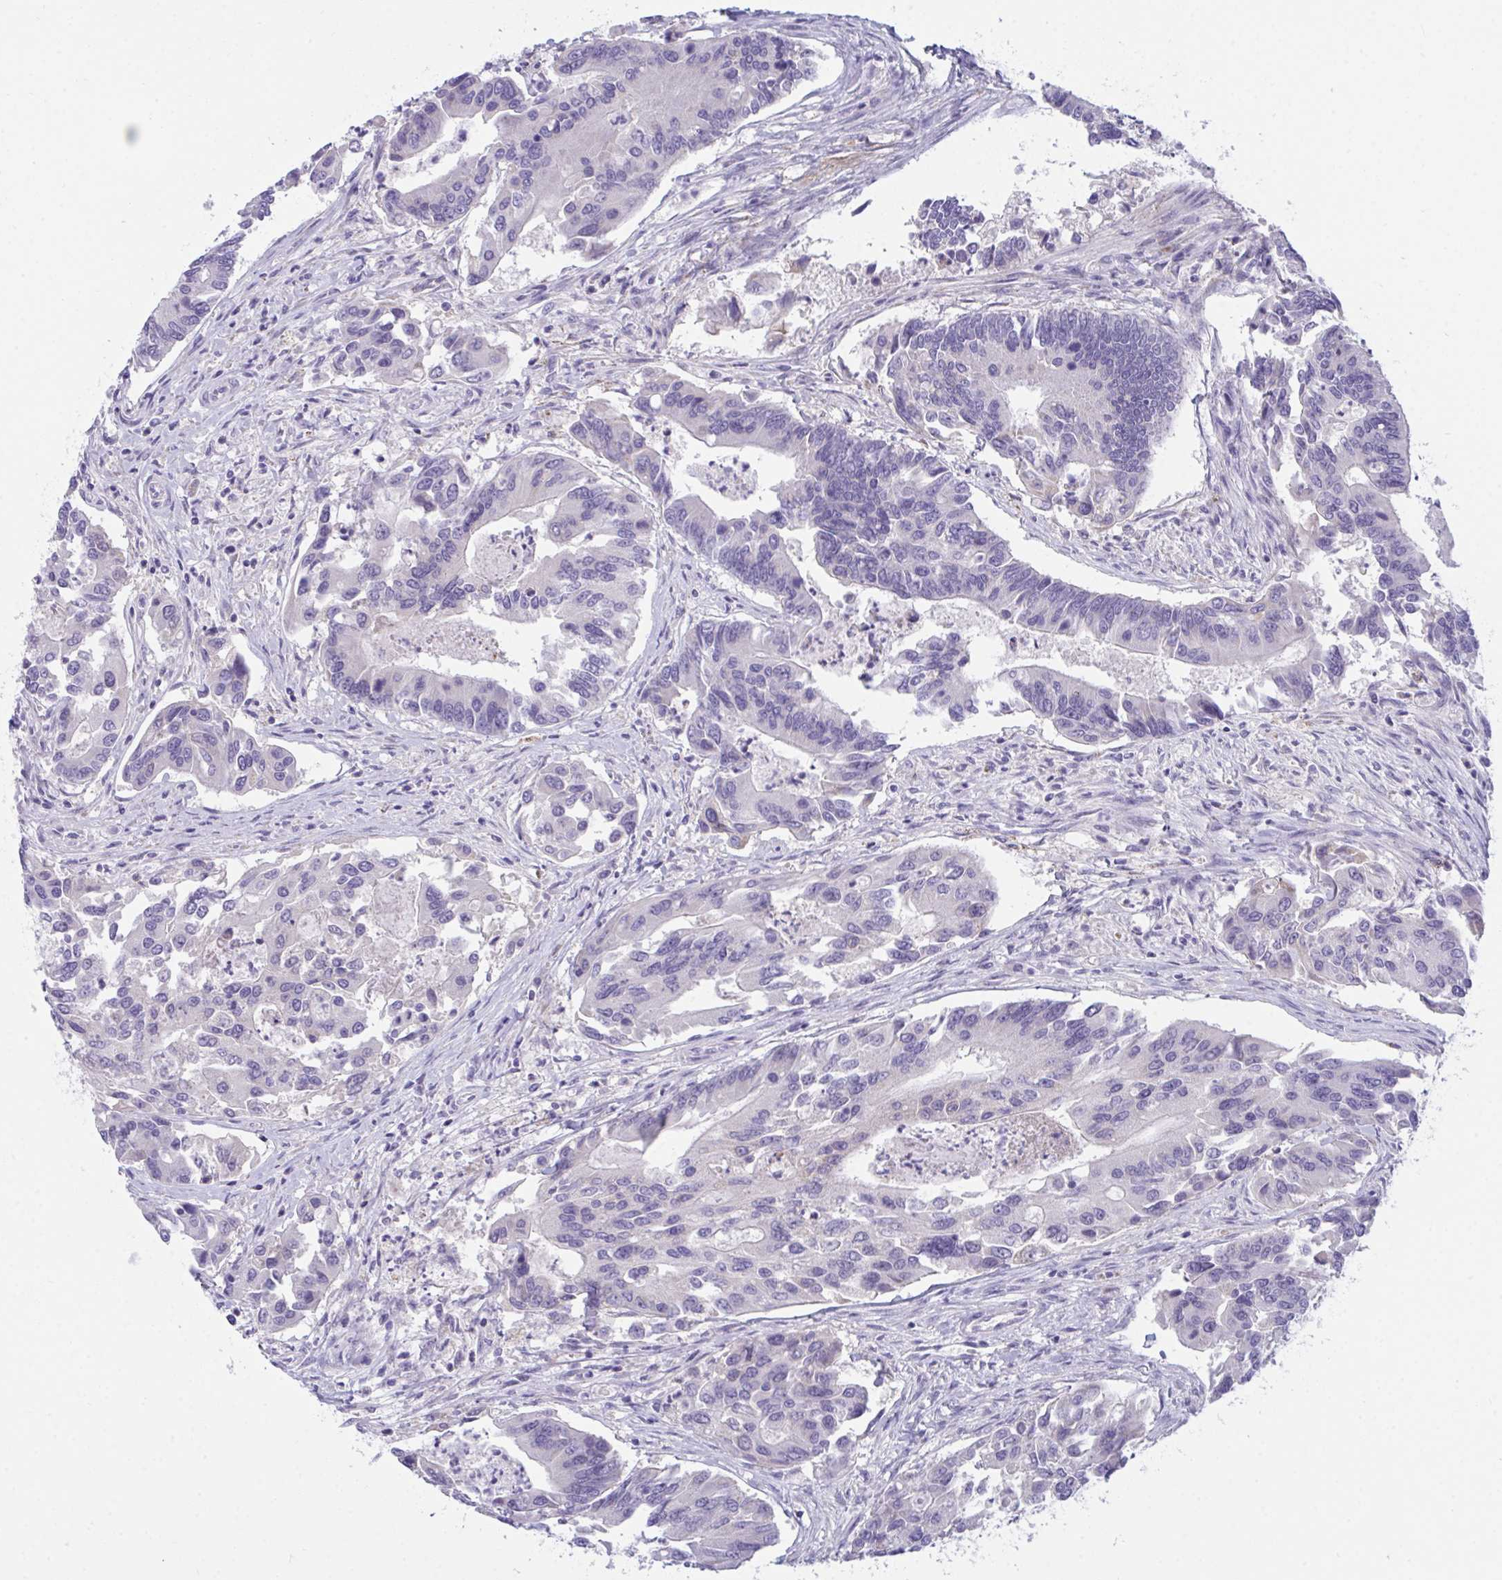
{"staining": {"intensity": "negative", "quantity": "none", "location": "none"}, "tissue": "colorectal cancer", "cell_type": "Tumor cells", "image_type": "cancer", "snomed": [{"axis": "morphology", "description": "Adenocarcinoma, NOS"}, {"axis": "topography", "description": "Colon"}], "caption": "Tumor cells are negative for brown protein staining in colorectal cancer (adenocarcinoma).", "gene": "SEMA6B", "patient": {"sex": "female", "age": 67}}